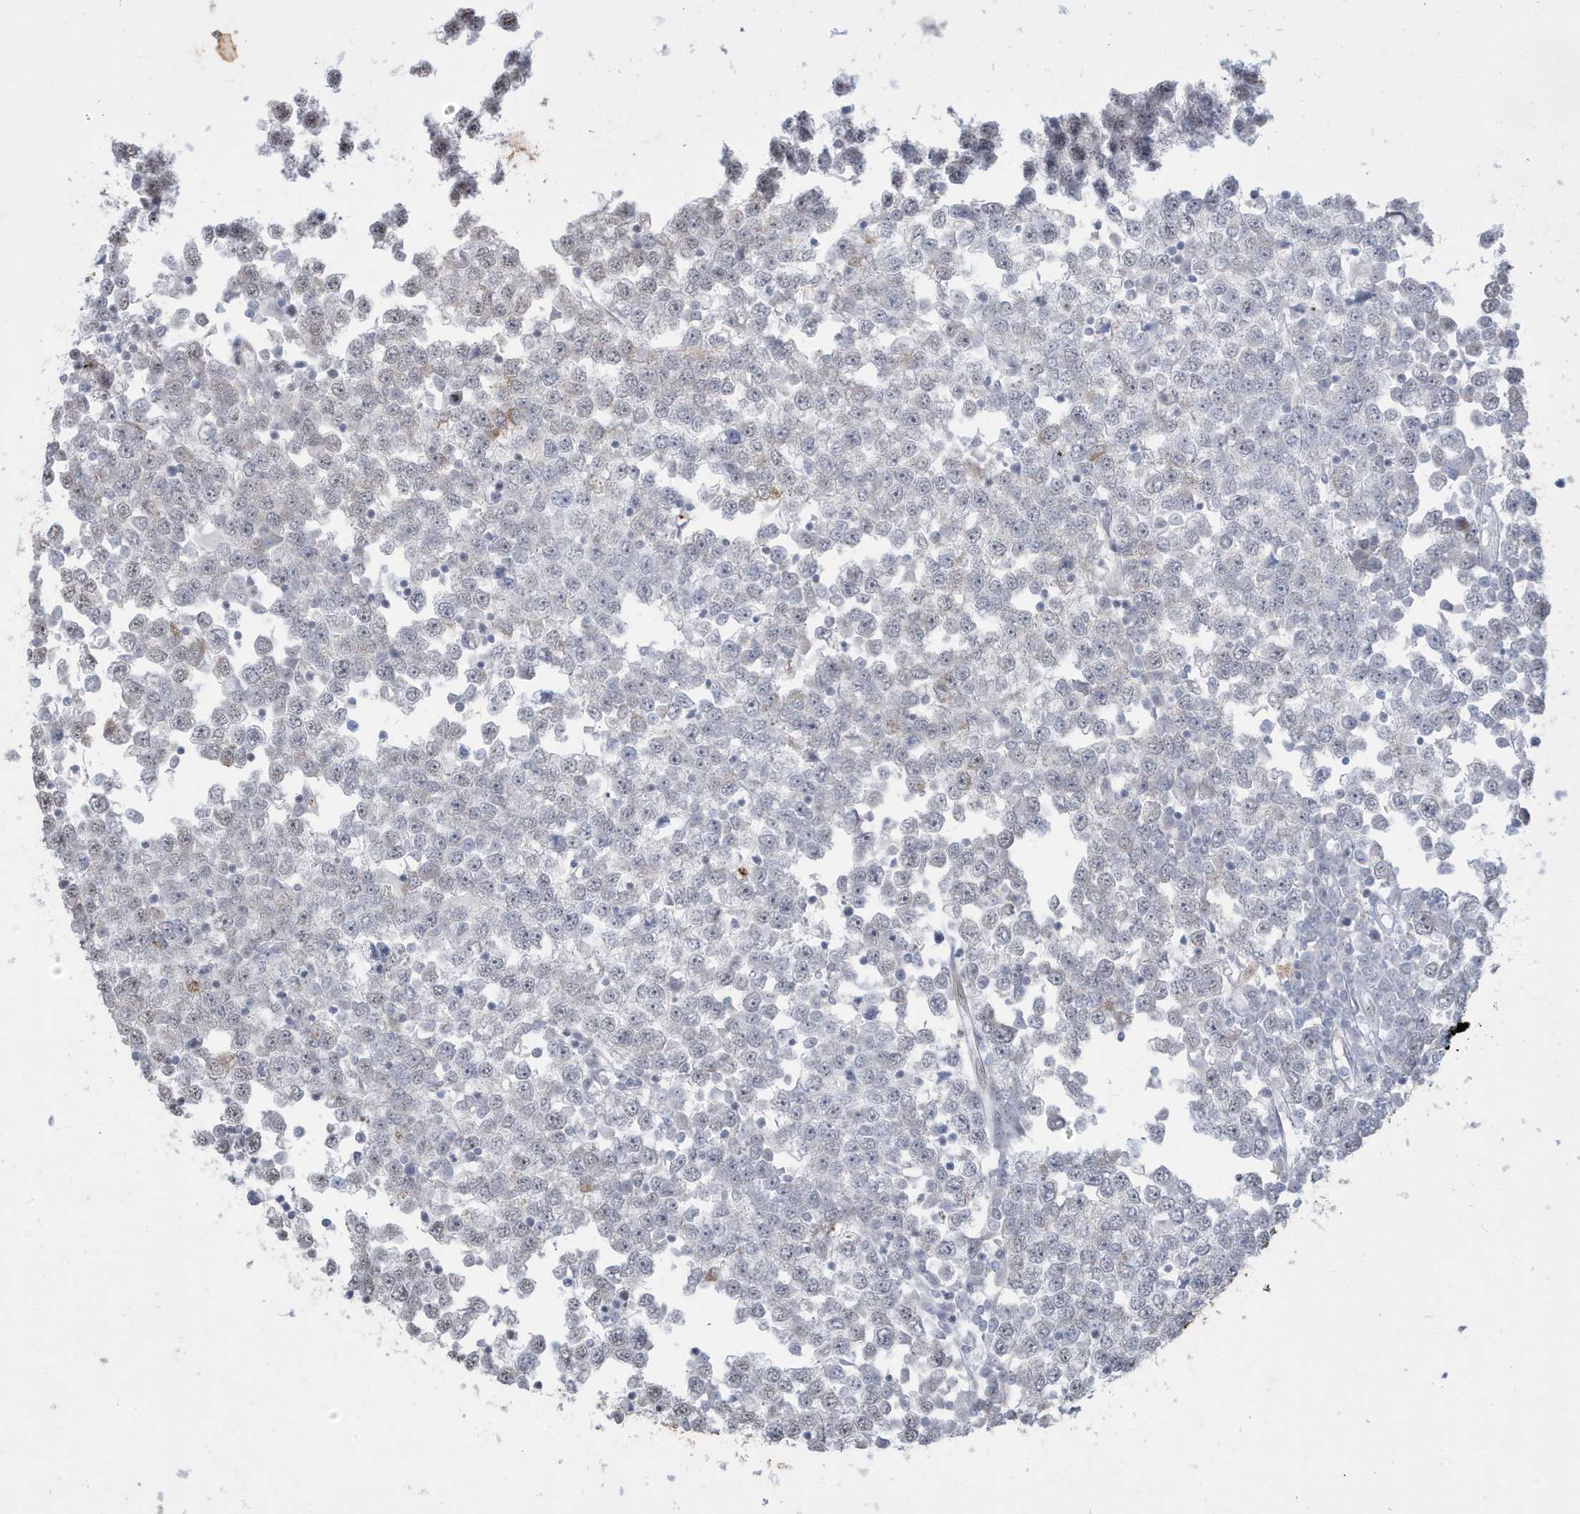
{"staining": {"intensity": "negative", "quantity": "none", "location": "none"}, "tissue": "testis cancer", "cell_type": "Tumor cells", "image_type": "cancer", "snomed": [{"axis": "morphology", "description": "Seminoma, NOS"}, {"axis": "topography", "description": "Testis"}], "caption": "A photomicrograph of human testis seminoma is negative for staining in tumor cells.", "gene": "FNDC1", "patient": {"sex": "male", "age": 65}}